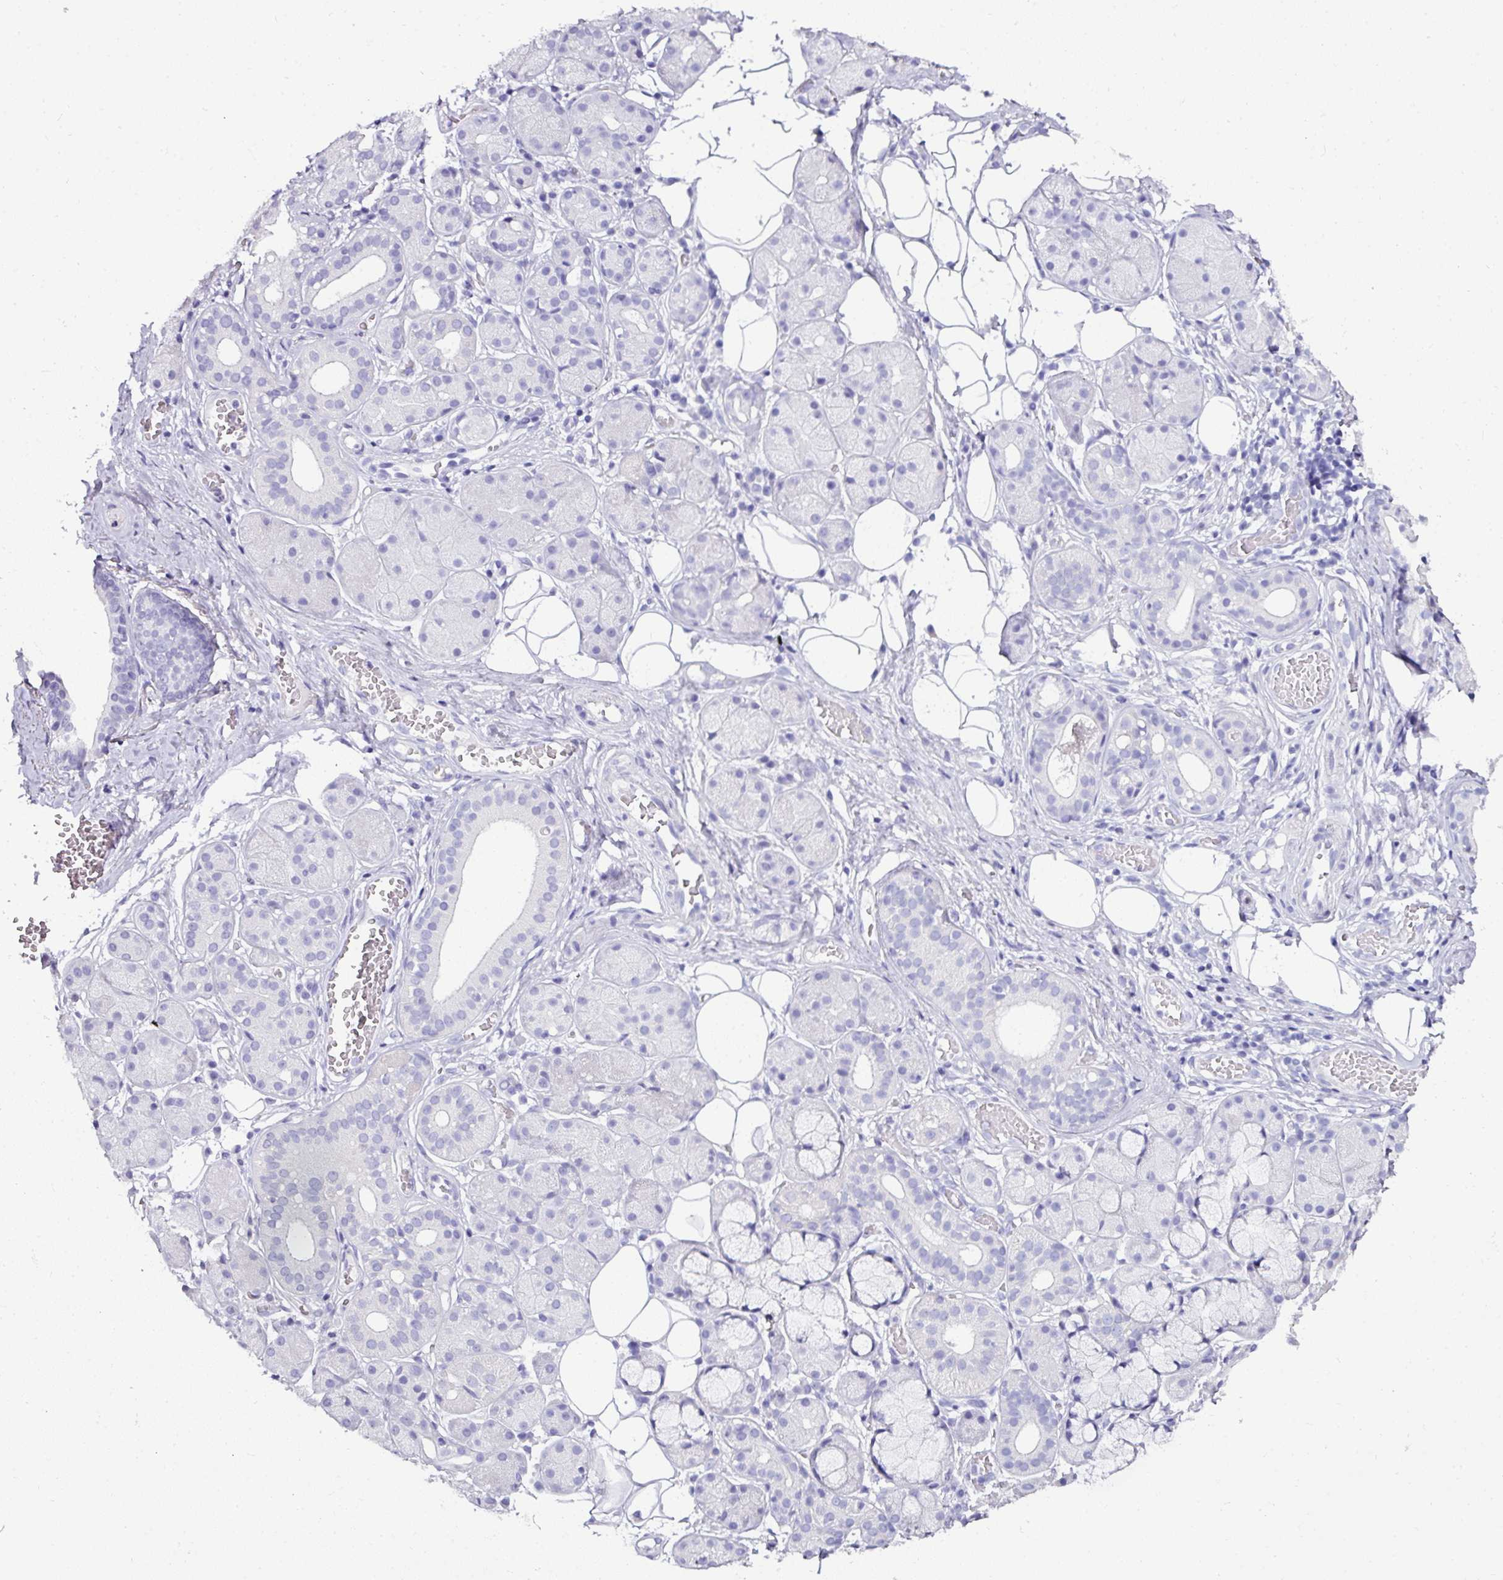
{"staining": {"intensity": "negative", "quantity": "none", "location": "none"}, "tissue": "salivary gland", "cell_type": "Glandular cells", "image_type": "normal", "snomed": [{"axis": "morphology", "description": "Squamous cell carcinoma, NOS"}, {"axis": "topography", "description": "Skin"}, {"axis": "topography", "description": "Head-Neck"}], "caption": "There is no significant expression in glandular cells of salivary gland. Brightfield microscopy of immunohistochemistry (IHC) stained with DAB (brown) and hematoxylin (blue), captured at high magnification.", "gene": "NAPSA", "patient": {"sex": "male", "age": 80}}